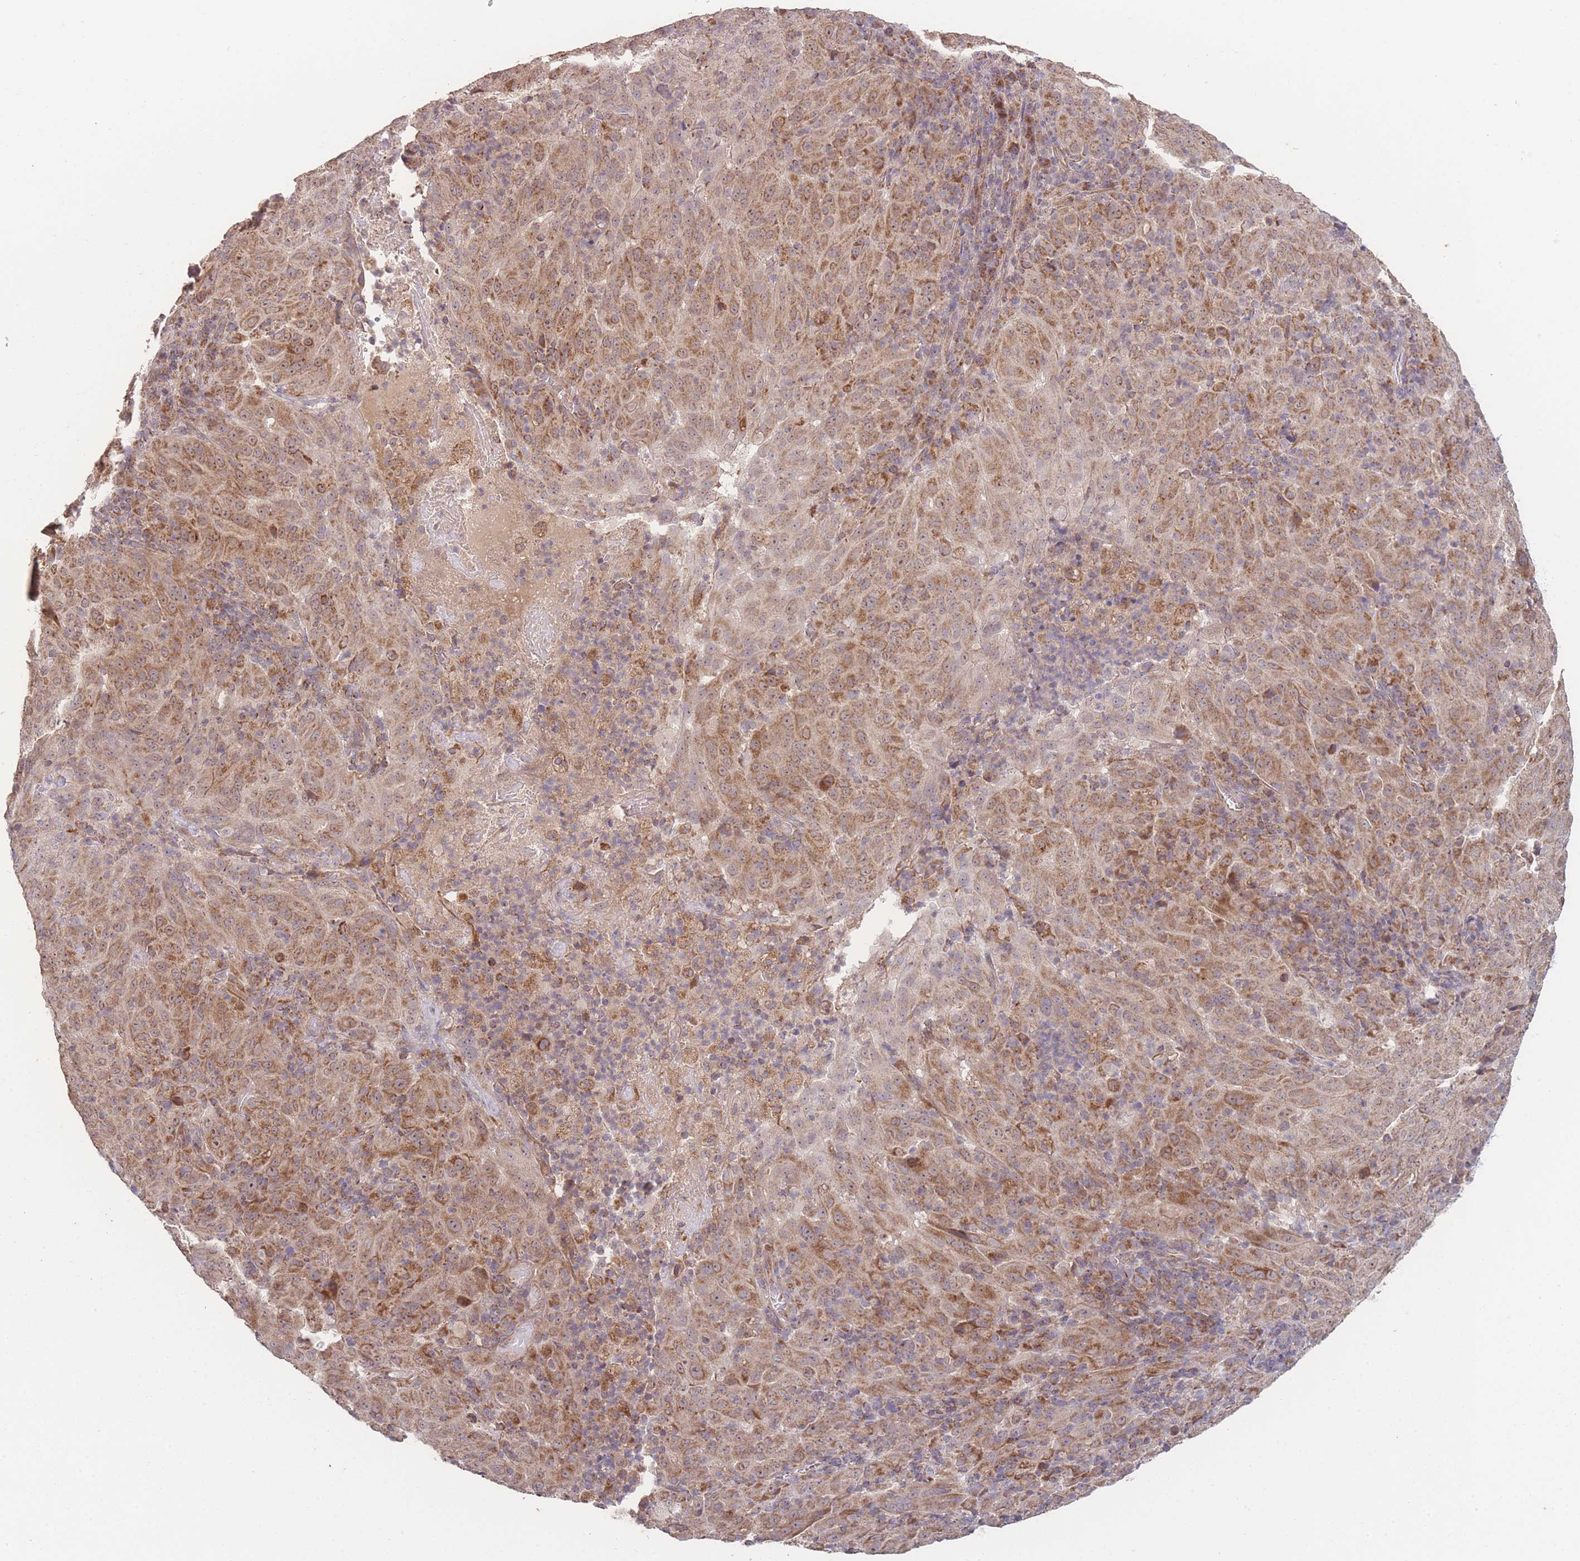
{"staining": {"intensity": "moderate", "quantity": ">75%", "location": "cytoplasmic/membranous,nuclear"}, "tissue": "pancreatic cancer", "cell_type": "Tumor cells", "image_type": "cancer", "snomed": [{"axis": "morphology", "description": "Adenocarcinoma, NOS"}, {"axis": "topography", "description": "Pancreas"}], "caption": "The immunohistochemical stain labels moderate cytoplasmic/membranous and nuclear expression in tumor cells of pancreatic adenocarcinoma tissue. (DAB (3,3'-diaminobenzidine) IHC, brown staining for protein, blue staining for nuclei).", "gene": "PXMP4", "patient": {"sex": "male", "age": 63}}